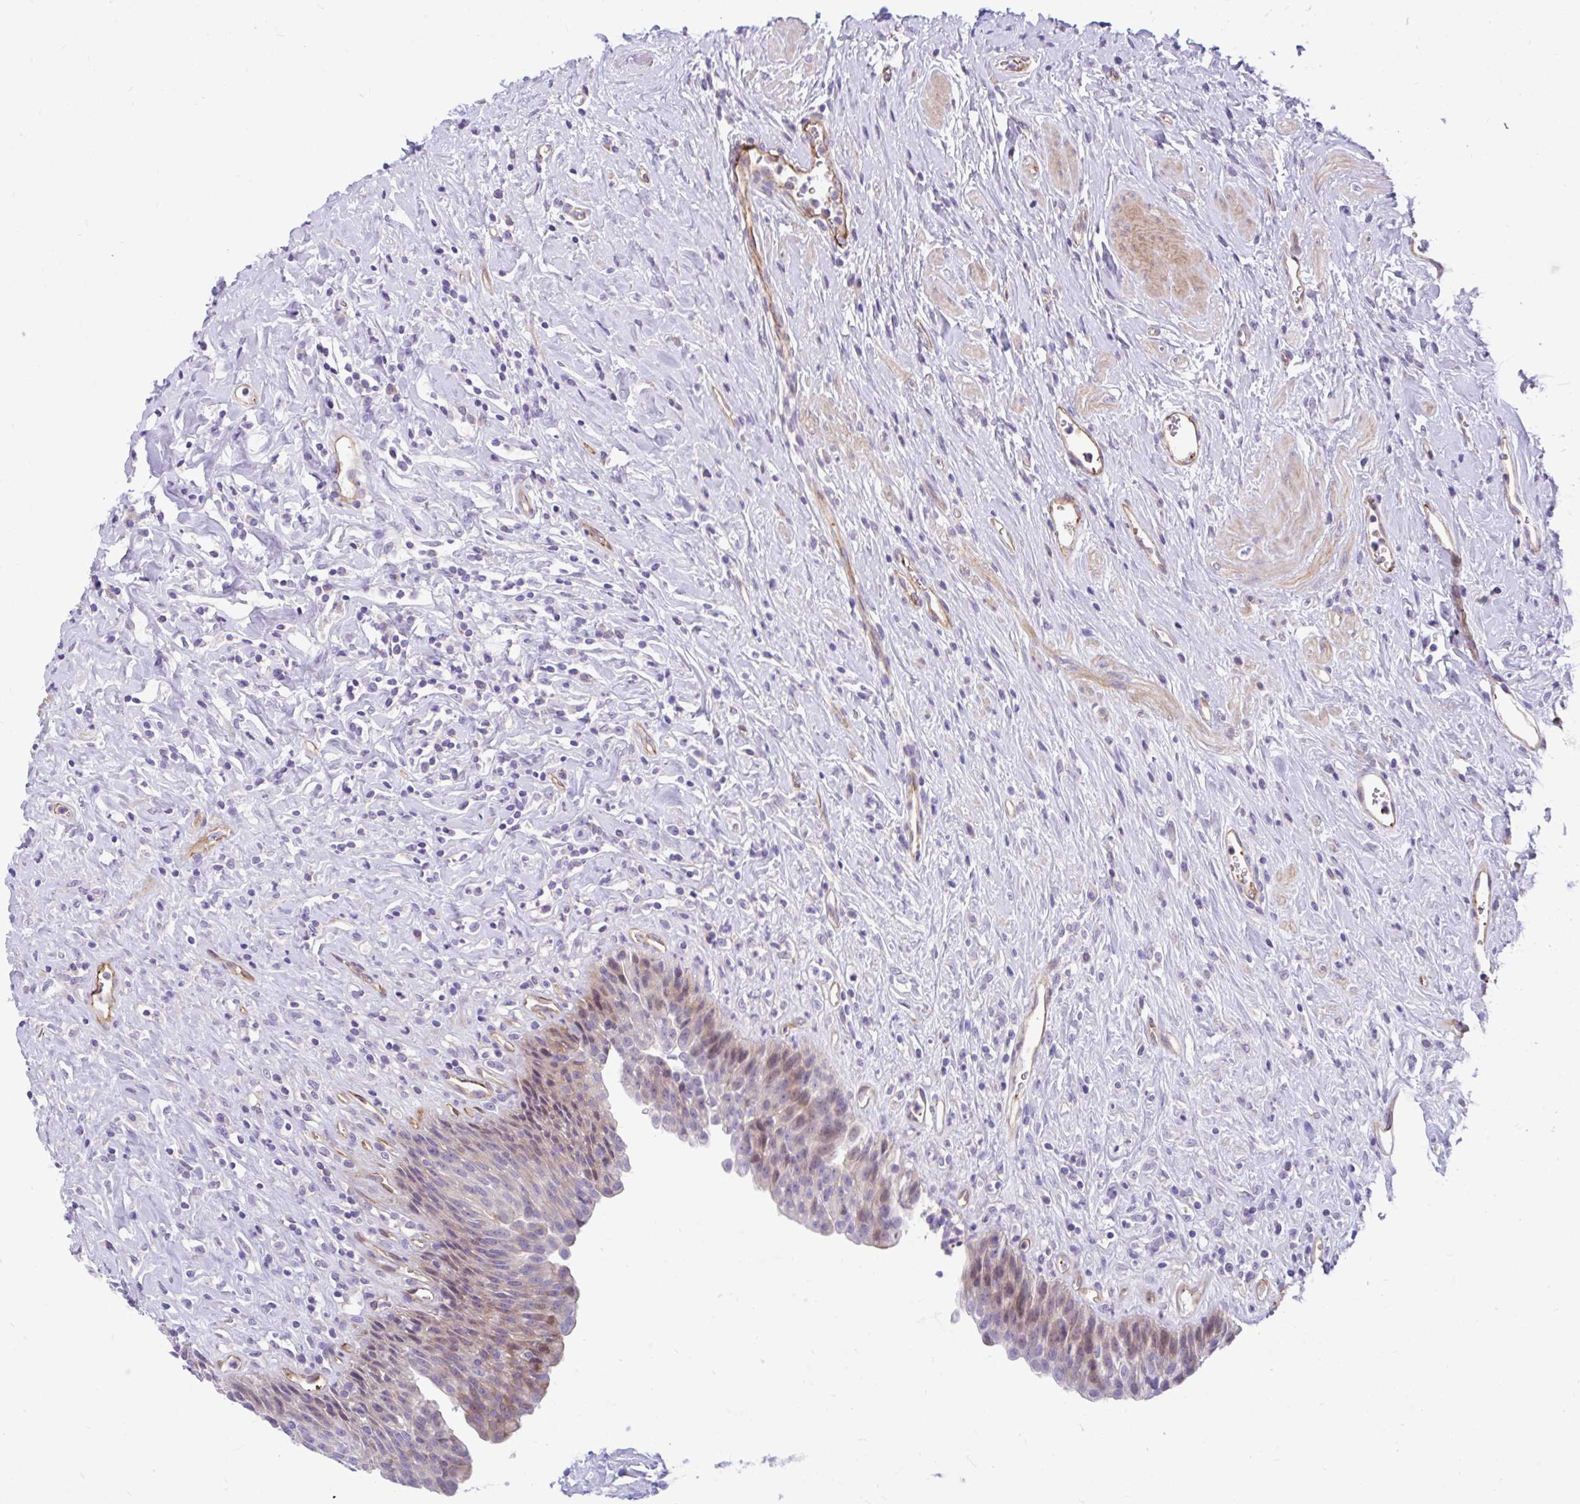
{"staining": {"intensity": "moderate", "quantity": "25%-75%", "location": "cytoplasmic/membranous,nuclear"}, "tissue": "urinary bladder", "cell_type": "Urothelial cells", "image_type": "normal", "snomed": [{"axis": "morphology", "description": "Normal tissue, NOS"}, {"axis": "topography", "description": "Urinary bladder"}], "caption": "Immunohistochemistry (IHC) image of benign human urinary bladder stained for a protein (brown), which shows medium levels of moderate cytoplasmic/membranous,nuclear staining in approximately 25%-75% of urothelial cells.", "gene": "ESPNL", "patient": {"sex": "female", "age": 56}}